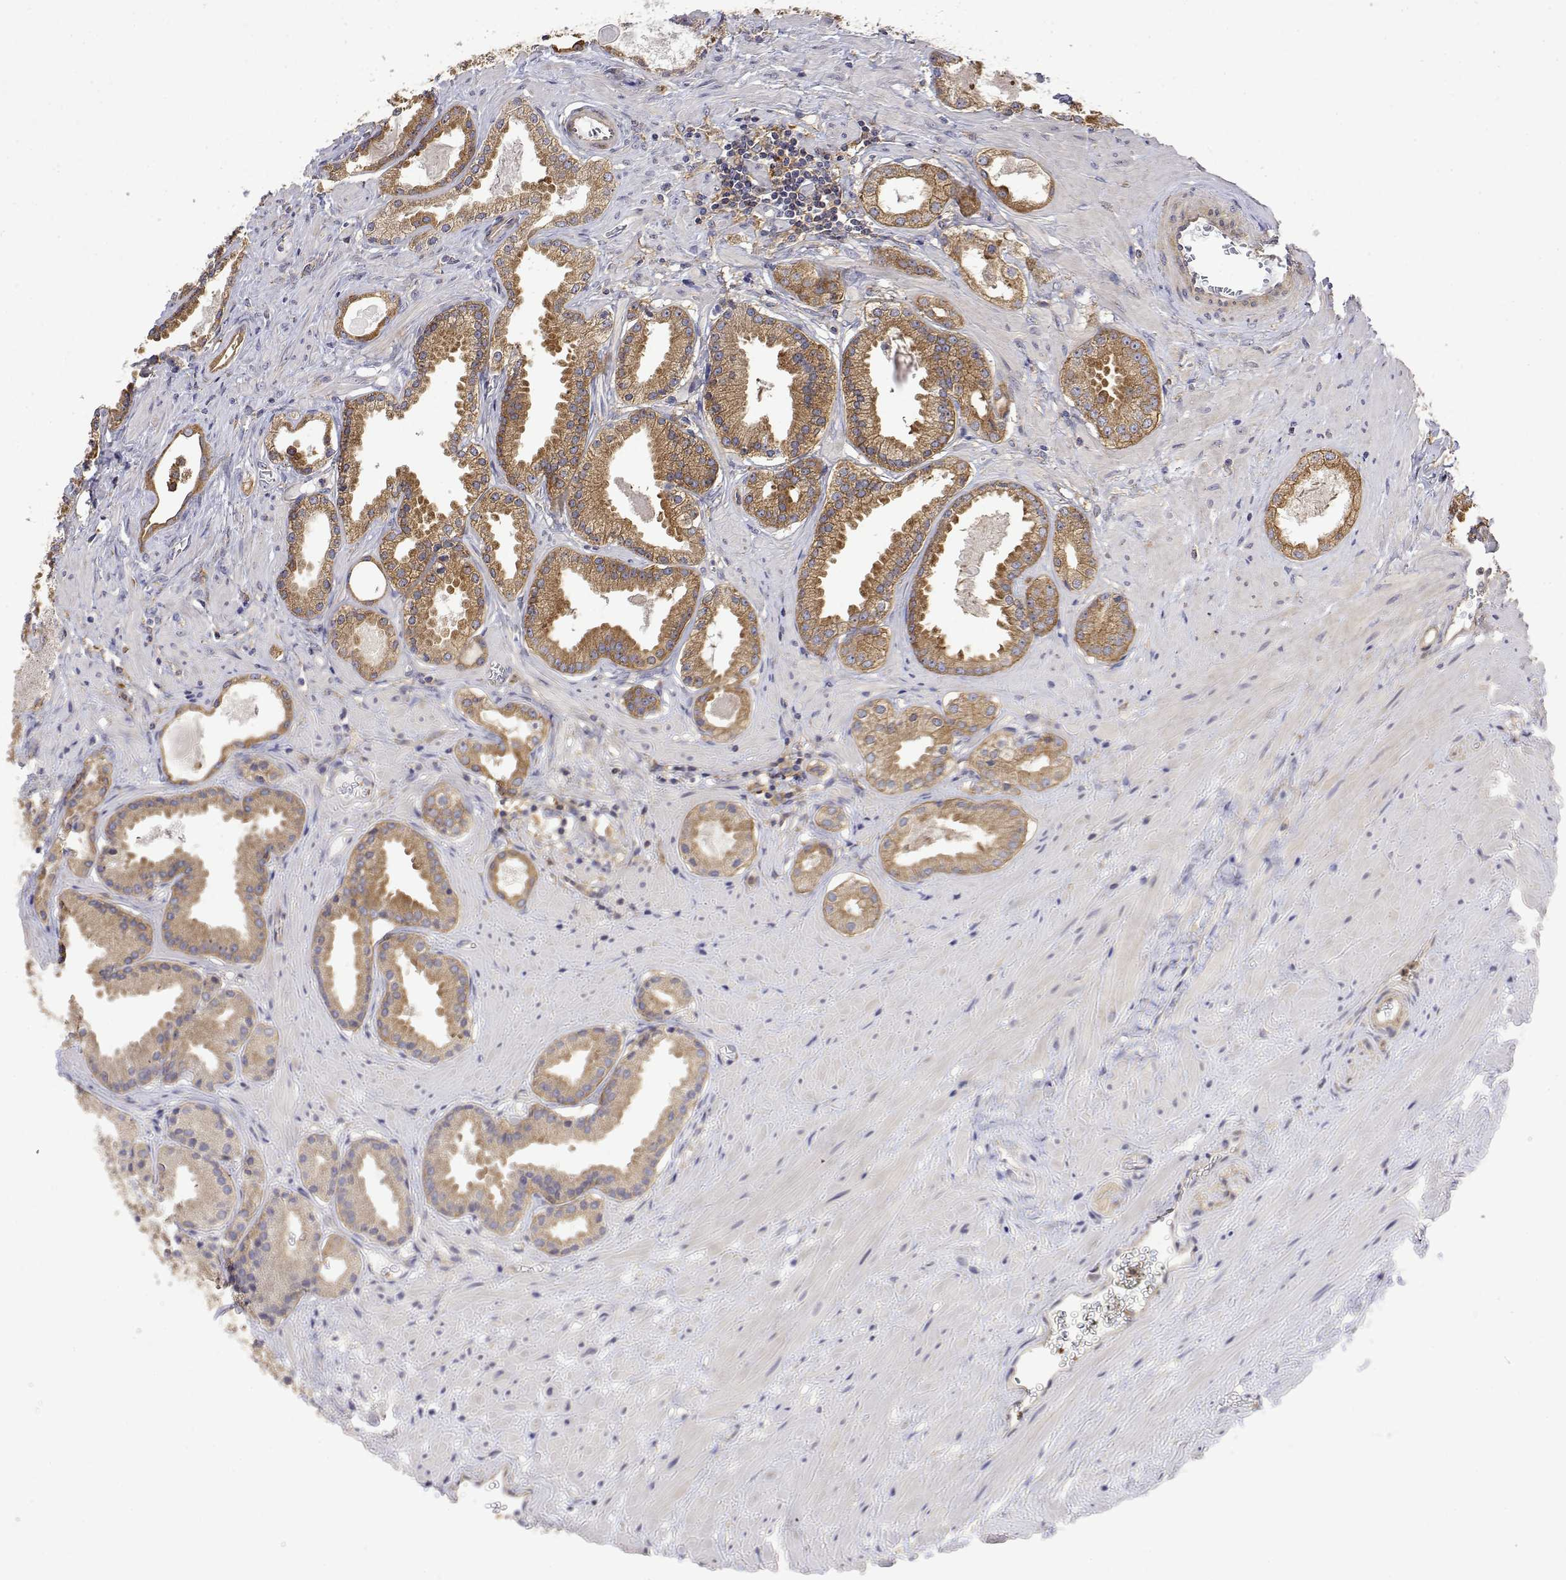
{"staining": {"intensity": "moderate", "quantity": ">75%", "location": "cytoplasmic/membranous"}, "tissue": "prostate cancer", "cell_type": "Tumor cells", "image_type": "cancer", "snomed": [{"axis": "morphology", "description": "Adenocarcinoma, NOS"}, {"axis": "morphology", "description": "Adenocarcinoma, Low grade"}, {"axis": "topography", "description": "Prostate"}], "caption": "There is medium levels of moderate cytoplasmic/membranous staining in tumor cells of prostate cancer (adenocarcinoma), as demonstrated by immunohistochemical staining (brown color).", "gene": "PACSIN2", "patient": {"sex": "male", "age": 64}}